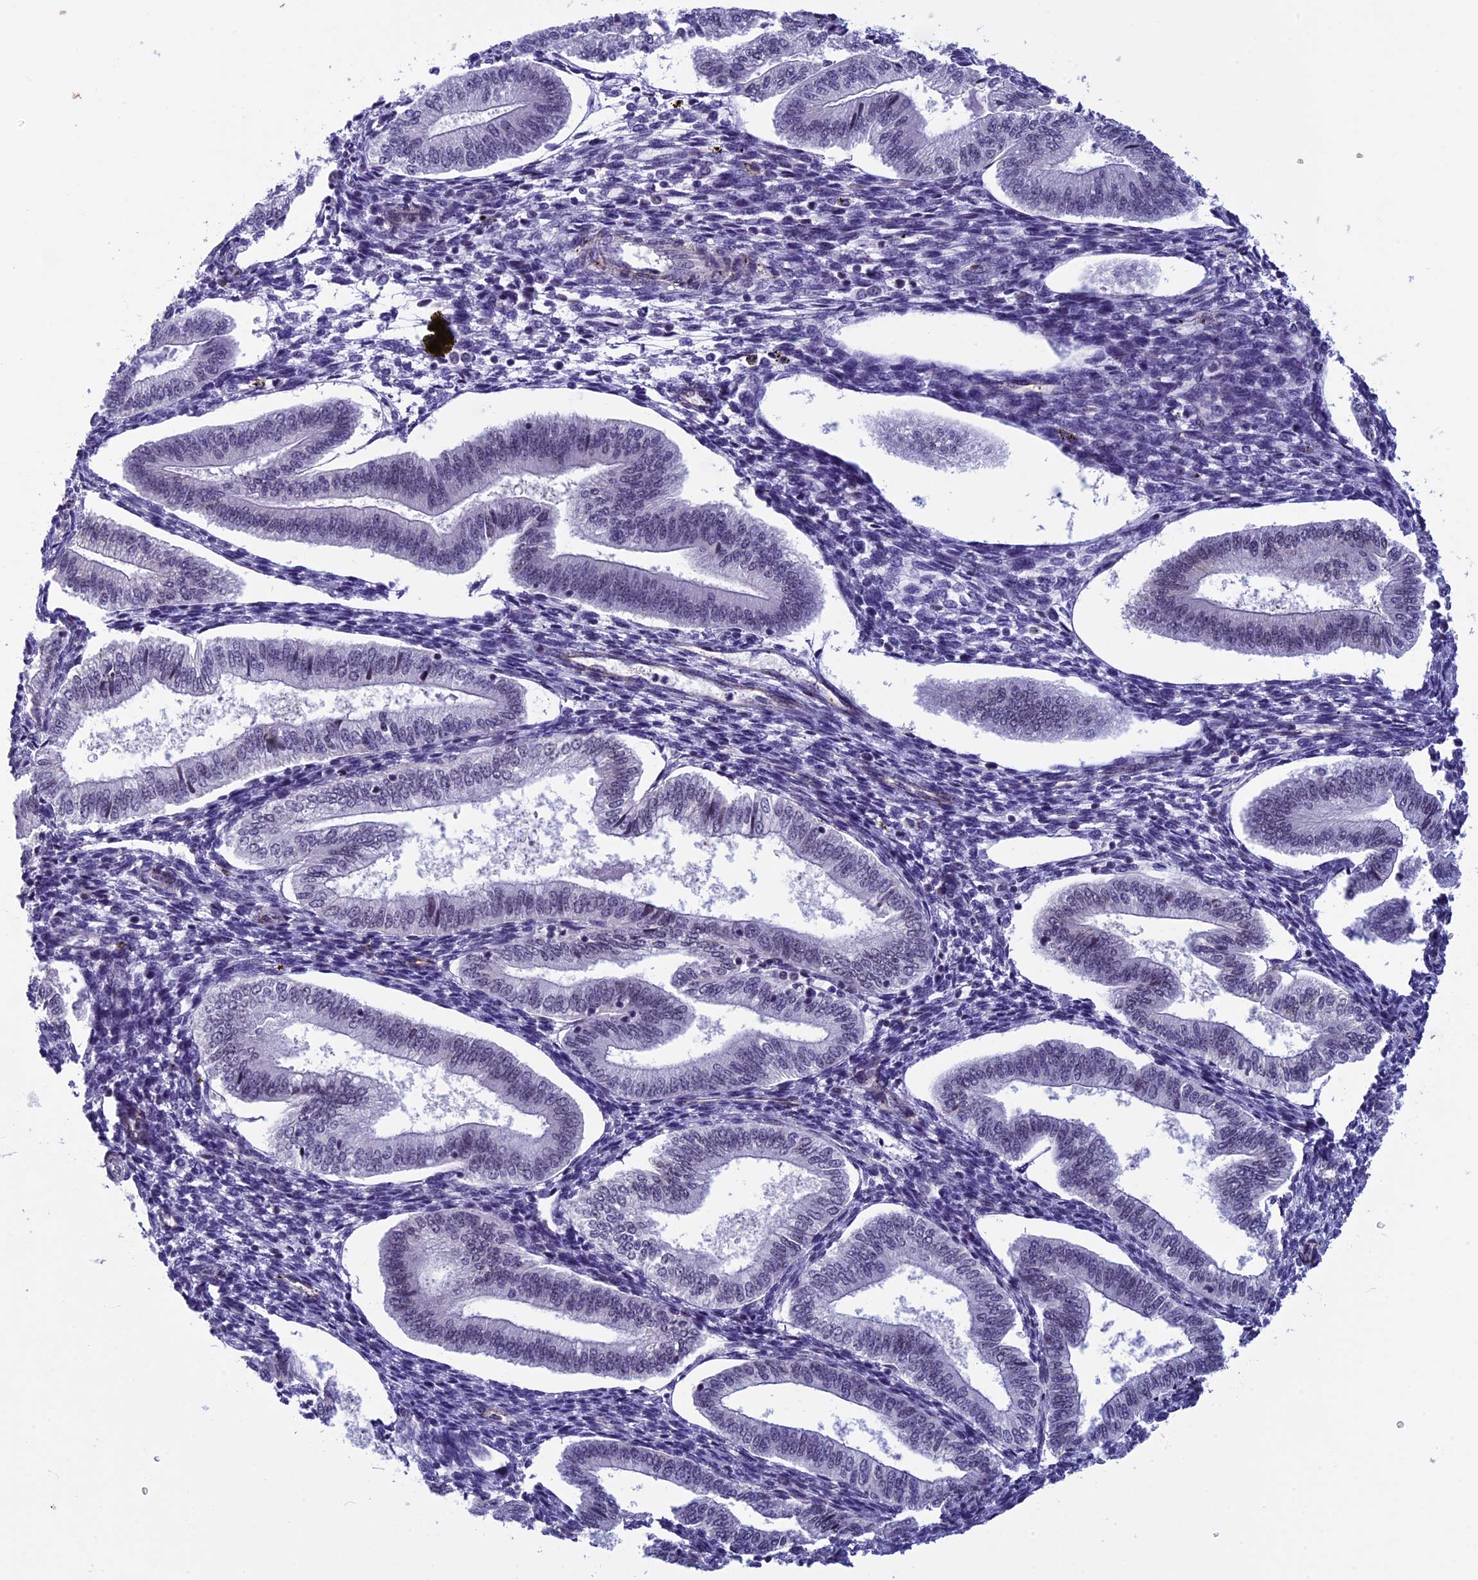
{"staining": {"intensity": "negative", "quantity": "none", "location": "none"}, "tissue": "endometrium", "cell_type": "Cells in endometrial stroma", "image_type": "normal", "snomed": [{"axis": "morphology", "description": "Normal tissue, NOS"}, {"axis": "topography", "description": "Endometrium"}], "caption": "Immunohistochemistry of unremarkable human endometrium shows no staining in cells in endometrial stroma.", "gene": "NIPBL", "patient": {"sex": "female", "age": 34}}